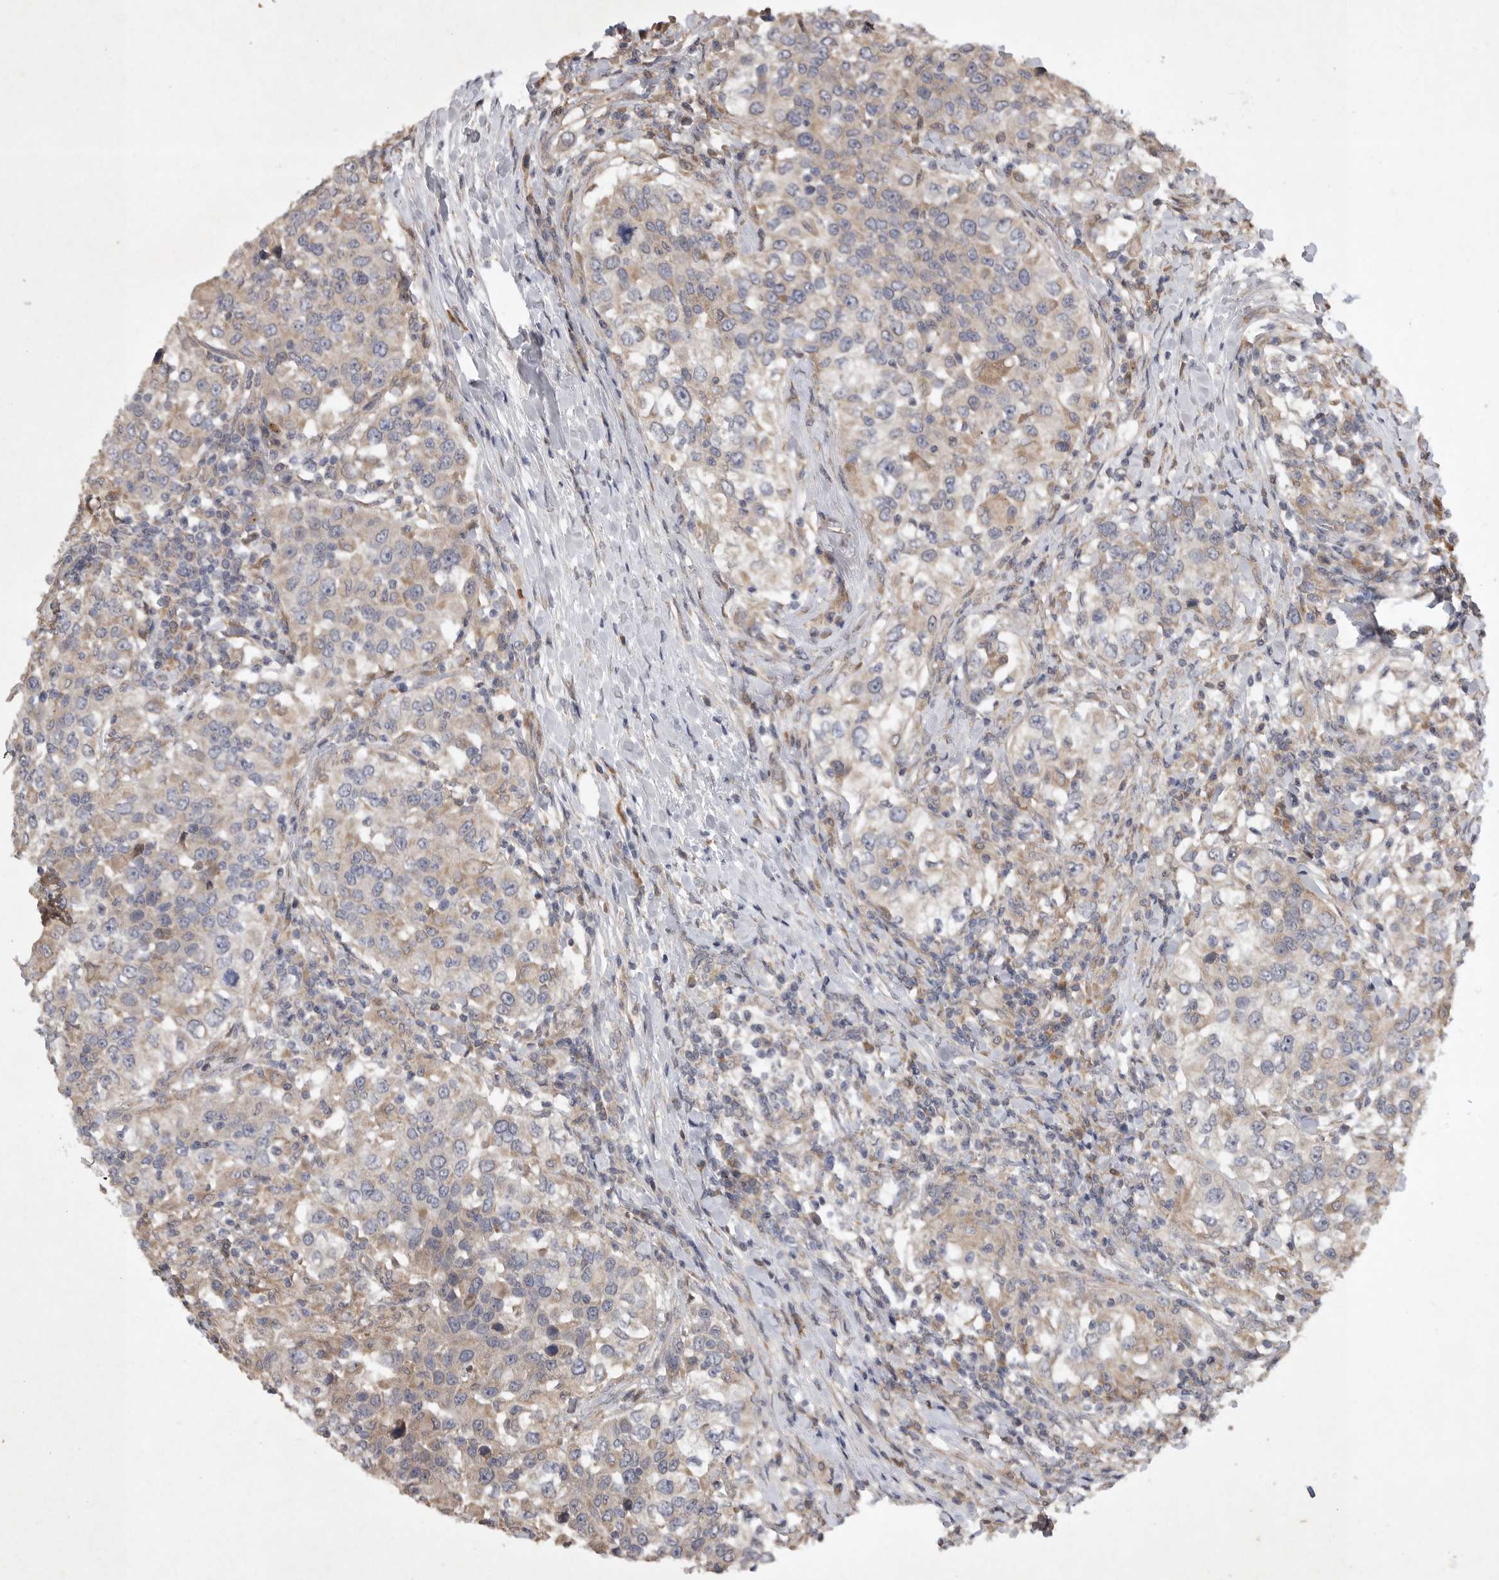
{"staining": {"intensity": "weak", "quantity": ">75%", "location": "cytoplasmic/membranous"}, "tissue": "urothelial cancer", "cell_type": "Tumor cells", "image_type": "cancer", "snomed": [{"axis": "morphology", "description": "Urothelial carcinoma, High grade"}, {"axis": "topography", "description": "Urinary bladder"}], "caption": "The micrograph exhibits staining of urothelial carcinoma (high-grade), revealing weak cytoplasmic/membranous protein expression (brown color) within tumor cells.", "gene": "EDEM3", "patient": {"sex": "female", "age": 80}}